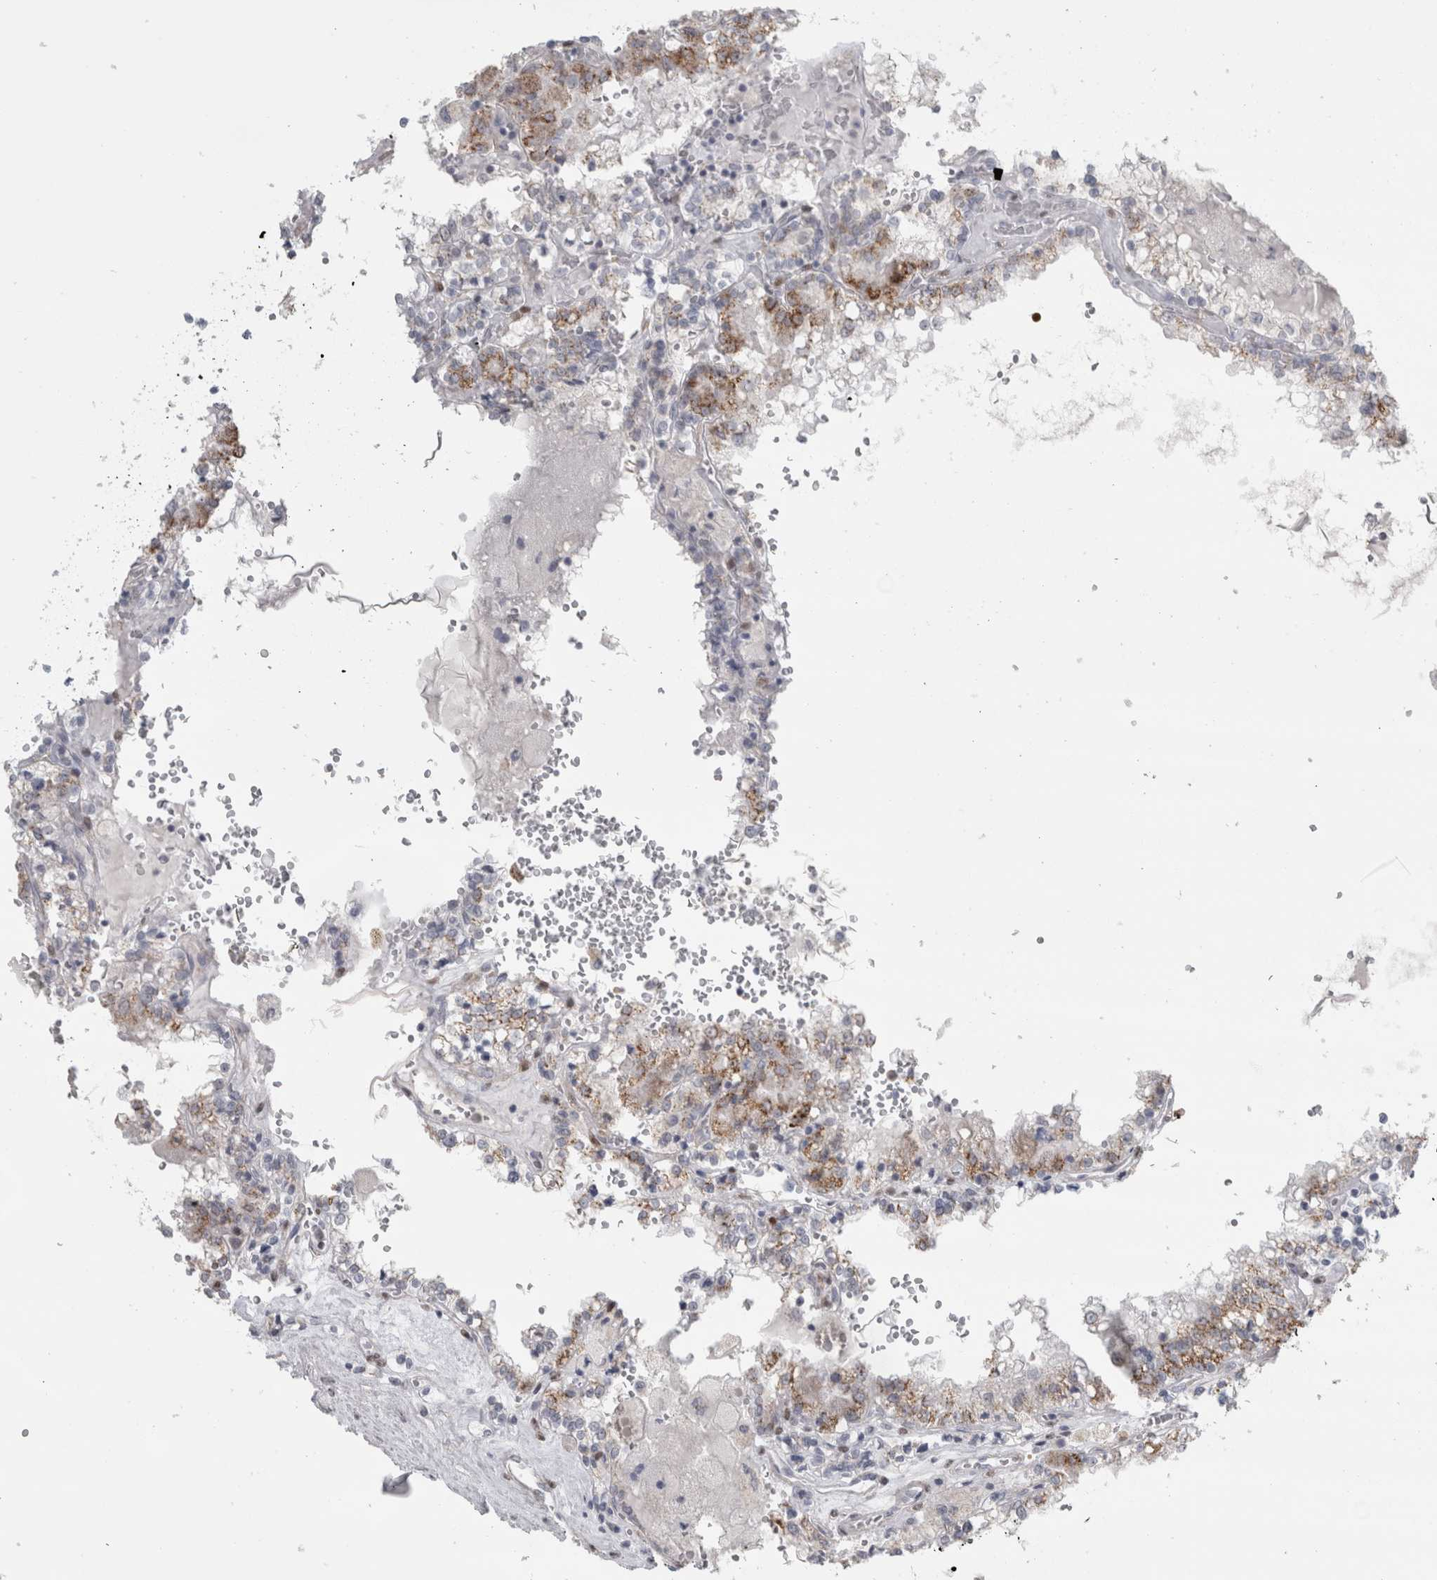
{"staining": {"intensity": "moderate", "quantity": "25%-75%", "location": "cytoplasmic/membranous"}, "tissue": "renal cancer", "cell_type": "Tumor cells", "image_type": "cancer", "snomed": [{"axis": "morphology", "description": "Adenocarcinoma, NOS"}, {"axis": "topography", "description": "Kidney"}], "caption": "Protein staining by immunohistochemistry (IHC) demonstrates moderate cytoplasmic/membranous positivity in about 25%-75% of tumor cells in renal cancer.", "gene": "PLIN1", "patient": {"sex": "female", "age": 56}}